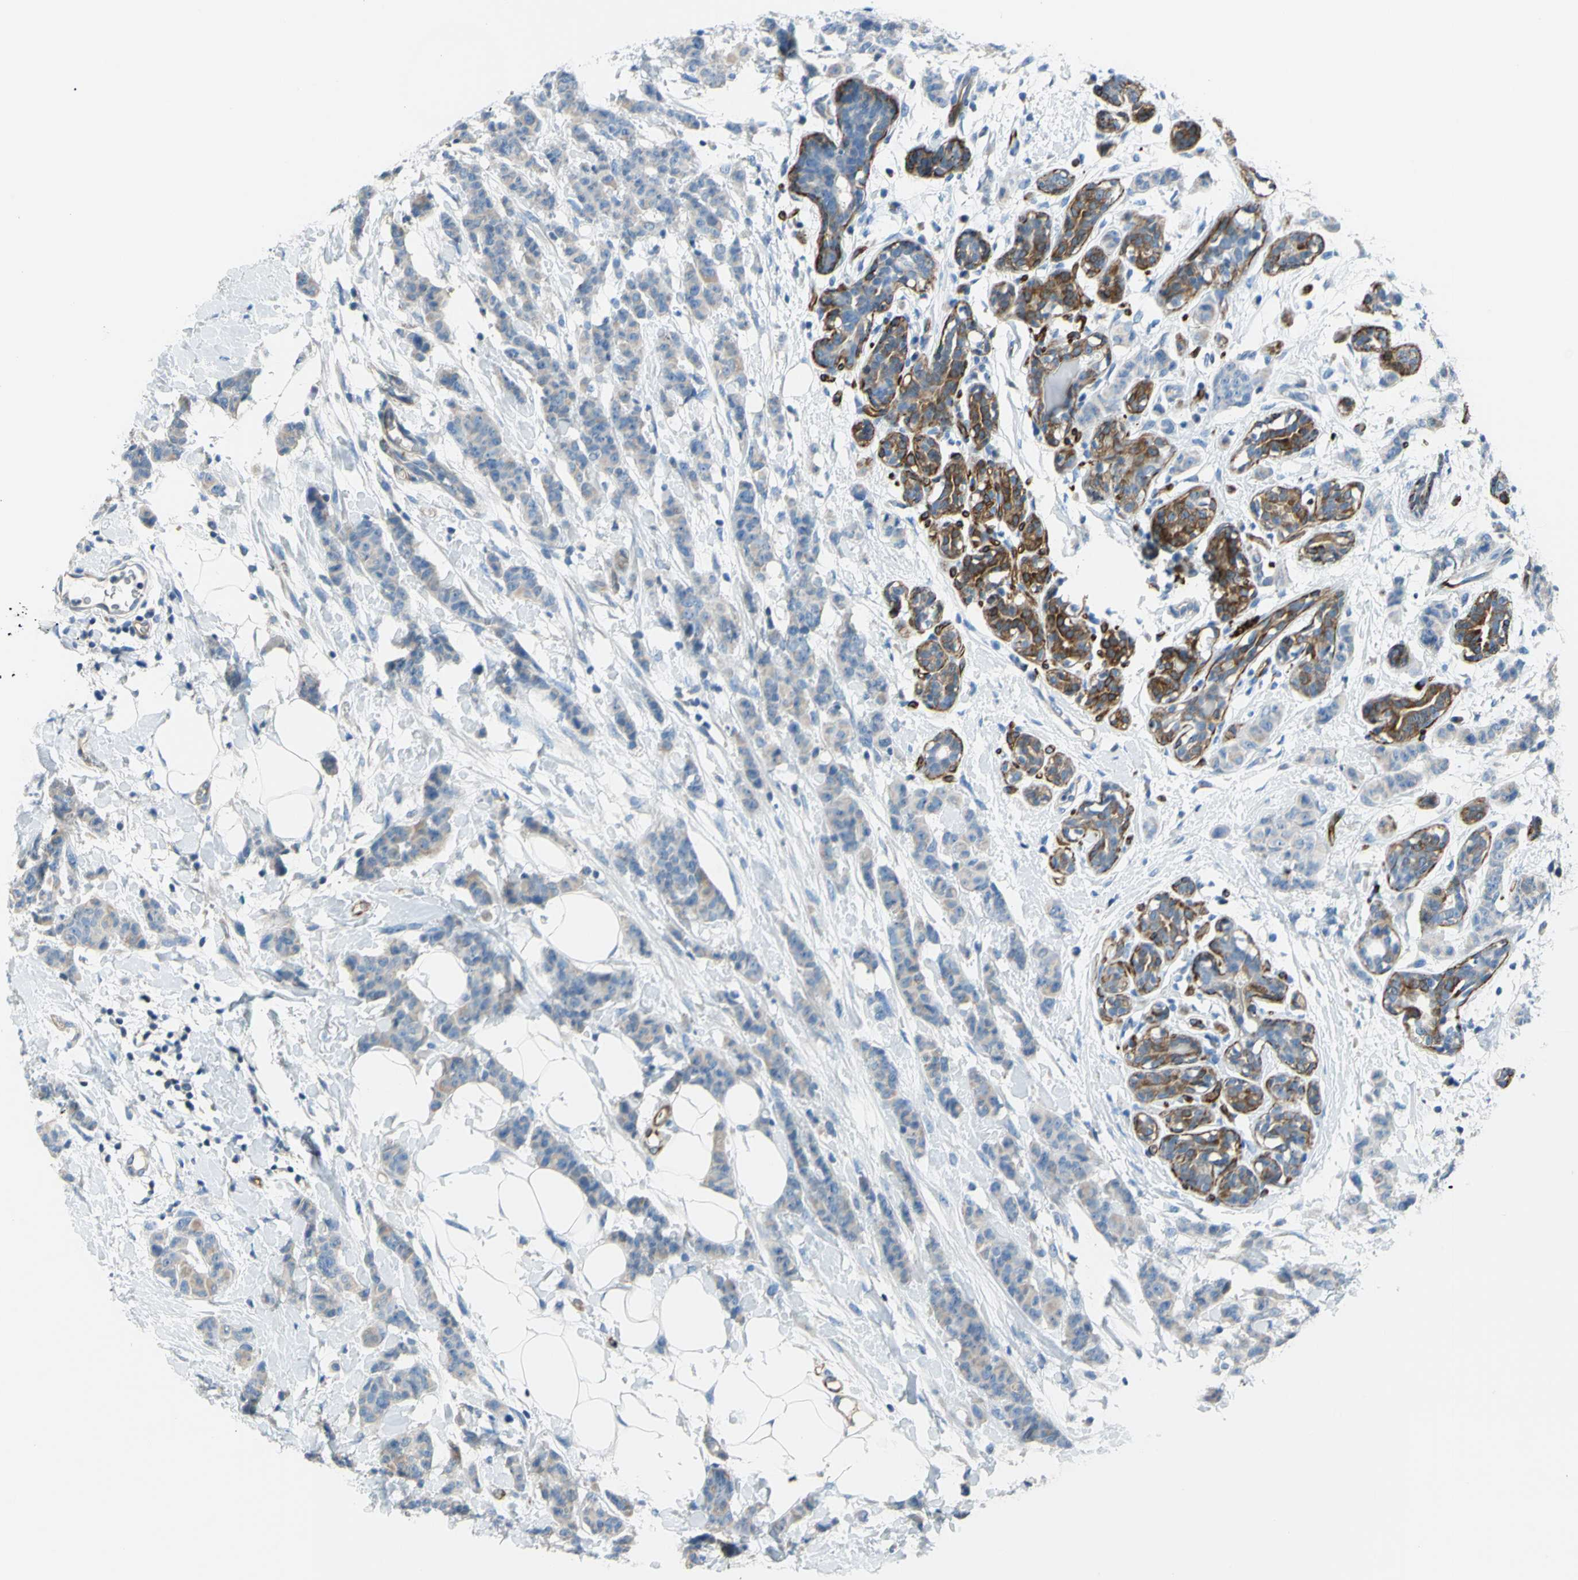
{"staining": {"intensity": "weak", "quantity": "25%-75%", "location": "cytoplasmic/membranous"}, "tissue": "breast cancer", "cell_type": "Tumor cells", "image_type": "cancer", "snomed": [{"axis": "morphology", "description": "Normal tissue, NOS"}, {"axis": "morphology", "description": "Duct carcinoma"}, {"axis": "topography", "description": "Breast"}], "caption": "Approximately 25%-75% of tumor cells in breast intraductal carcinoma demonstrate weak cytoplasmic/membranous protein positivity as visualized by brown immunohistochemical staining.", "gene": "PRRG2", "patient": {"sex": "female", "age": 40}}